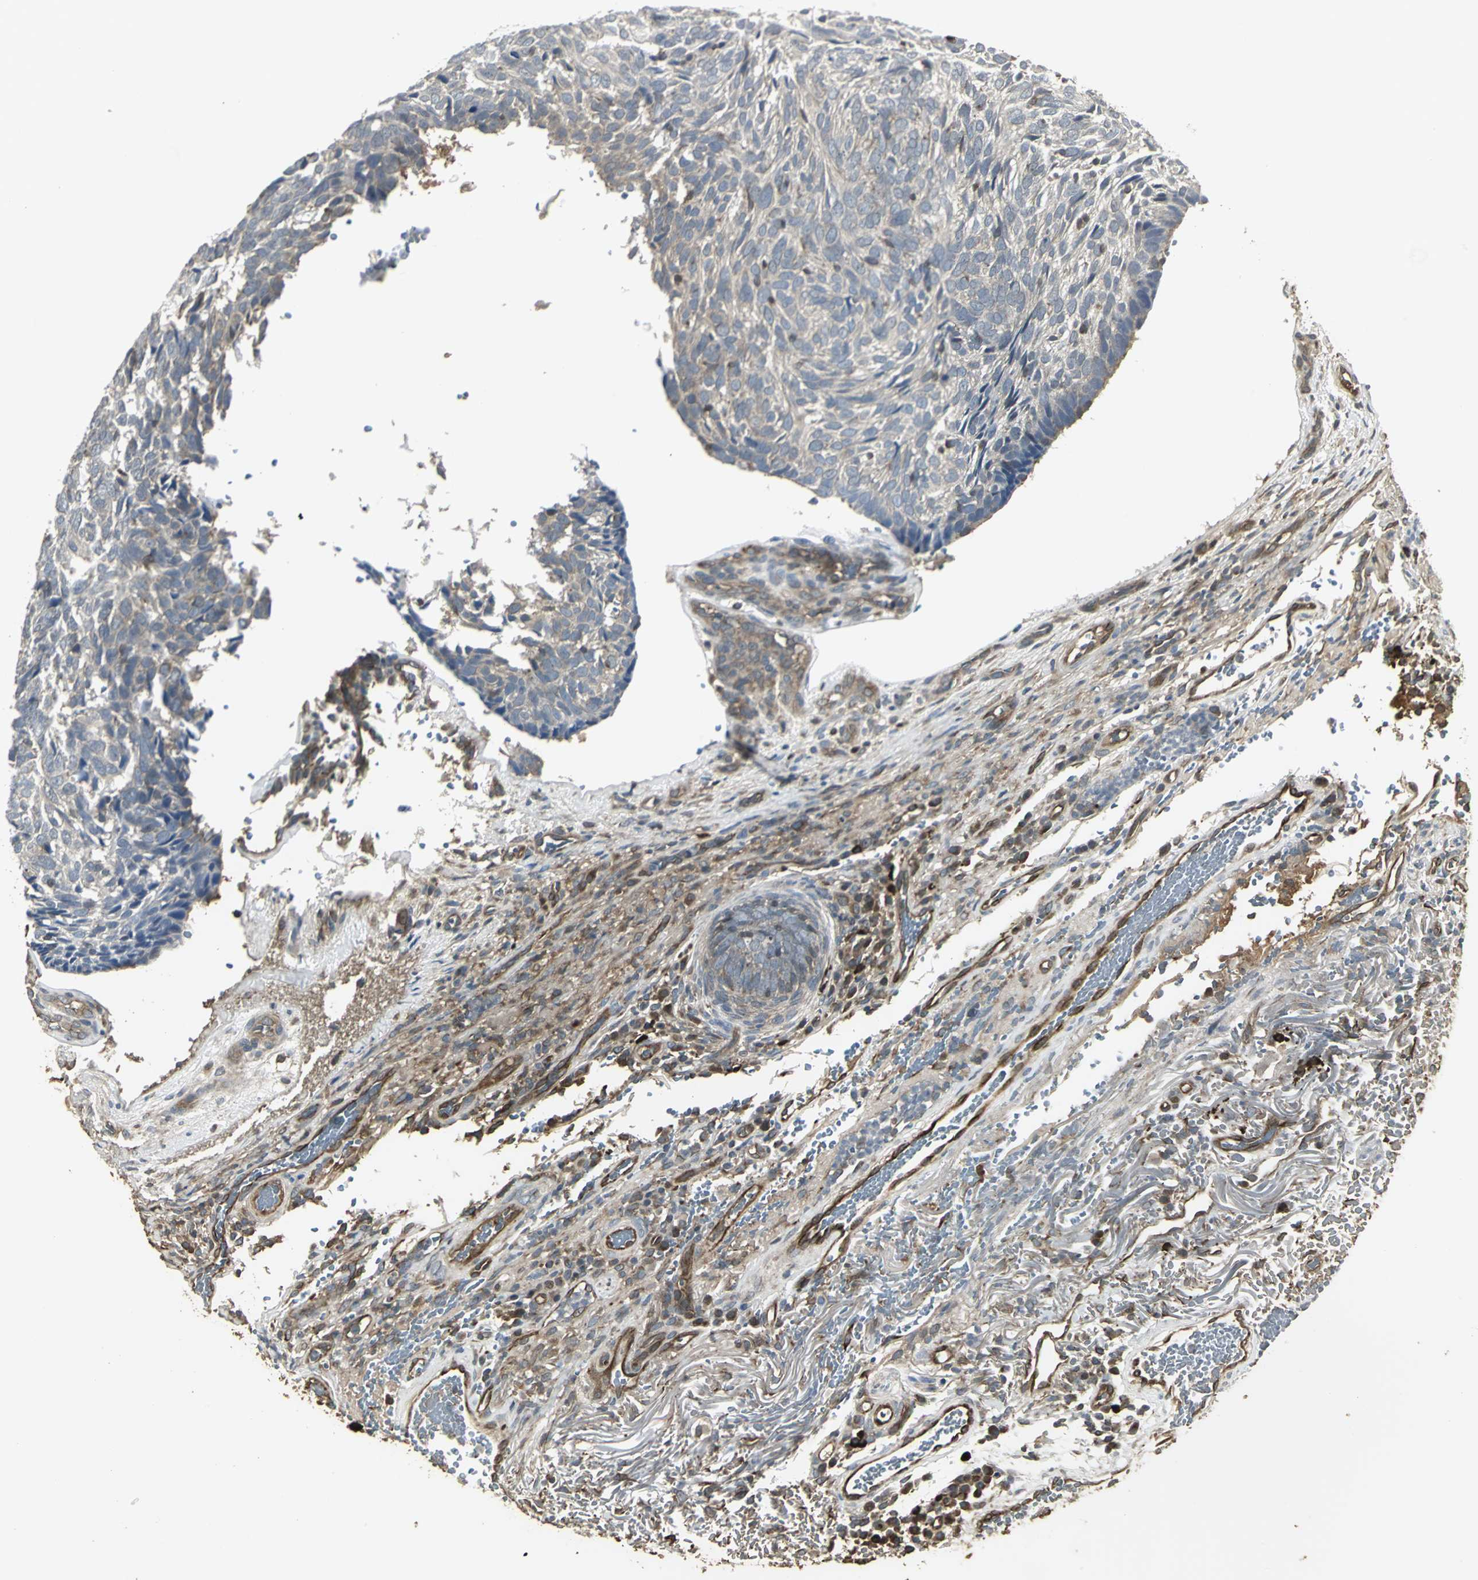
{"staining": {"intensity": "weak", "quantity": ">75%", "location": "cytoplasmic/membranous"}, "tissue": "skin cancer", "cell_type": "Tumor cells", "image_type": "cancer", "snomed": [{"axis": "morphology", "description": "Basal cell carcinoma"}, {"axis": "topography", "description": "Skin"}], "caption": "Protein analysis of basal cell carcinoma (skin) tissue shows weak cytoplasmic/membranous expression in about >75% of tumor cells.", "gene": "PRXL2B", "patient": {"sex": "male", "age": 72}}